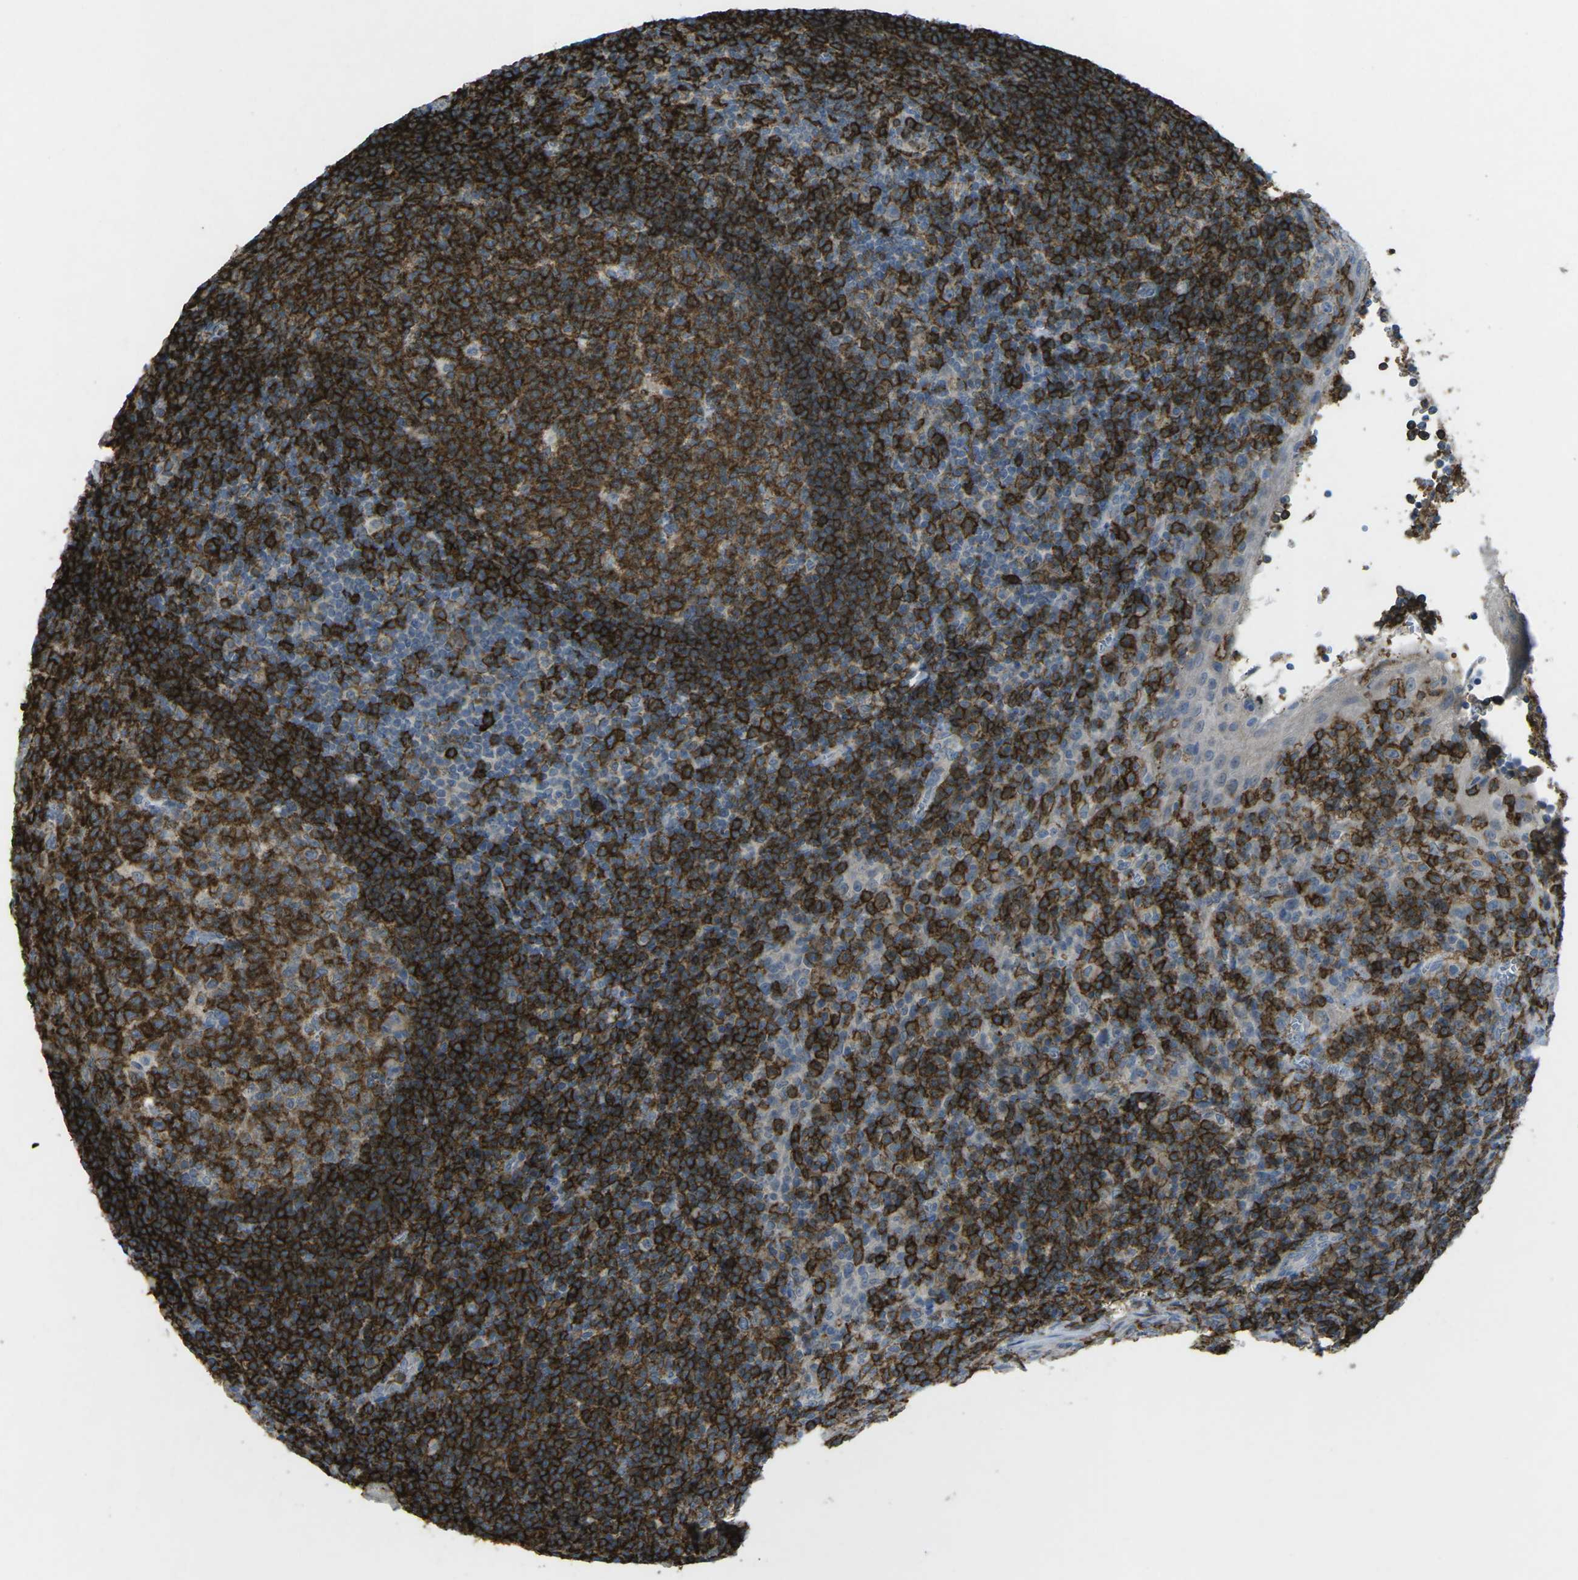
{"staining": {"intensity": "strong", "quantity": ">75%", "location": "cytoplasmic/membranous"}, "tissue": "tonsil", "cell_type": "Germinal center cells", "image_type": "normal", "snomed": [{"axis": "morphology", "description": "Normal tissue, NOS"}, {"axis": "topography", "description": "Tonsil"}], "caption": "Germinal center cells reveal high levels of strong cytoplasmic/membranous expression in about >75% of cells in unremarkable human tonsil.", "gene": "CD19", "patient": {"sex": "male", "age": 37}}